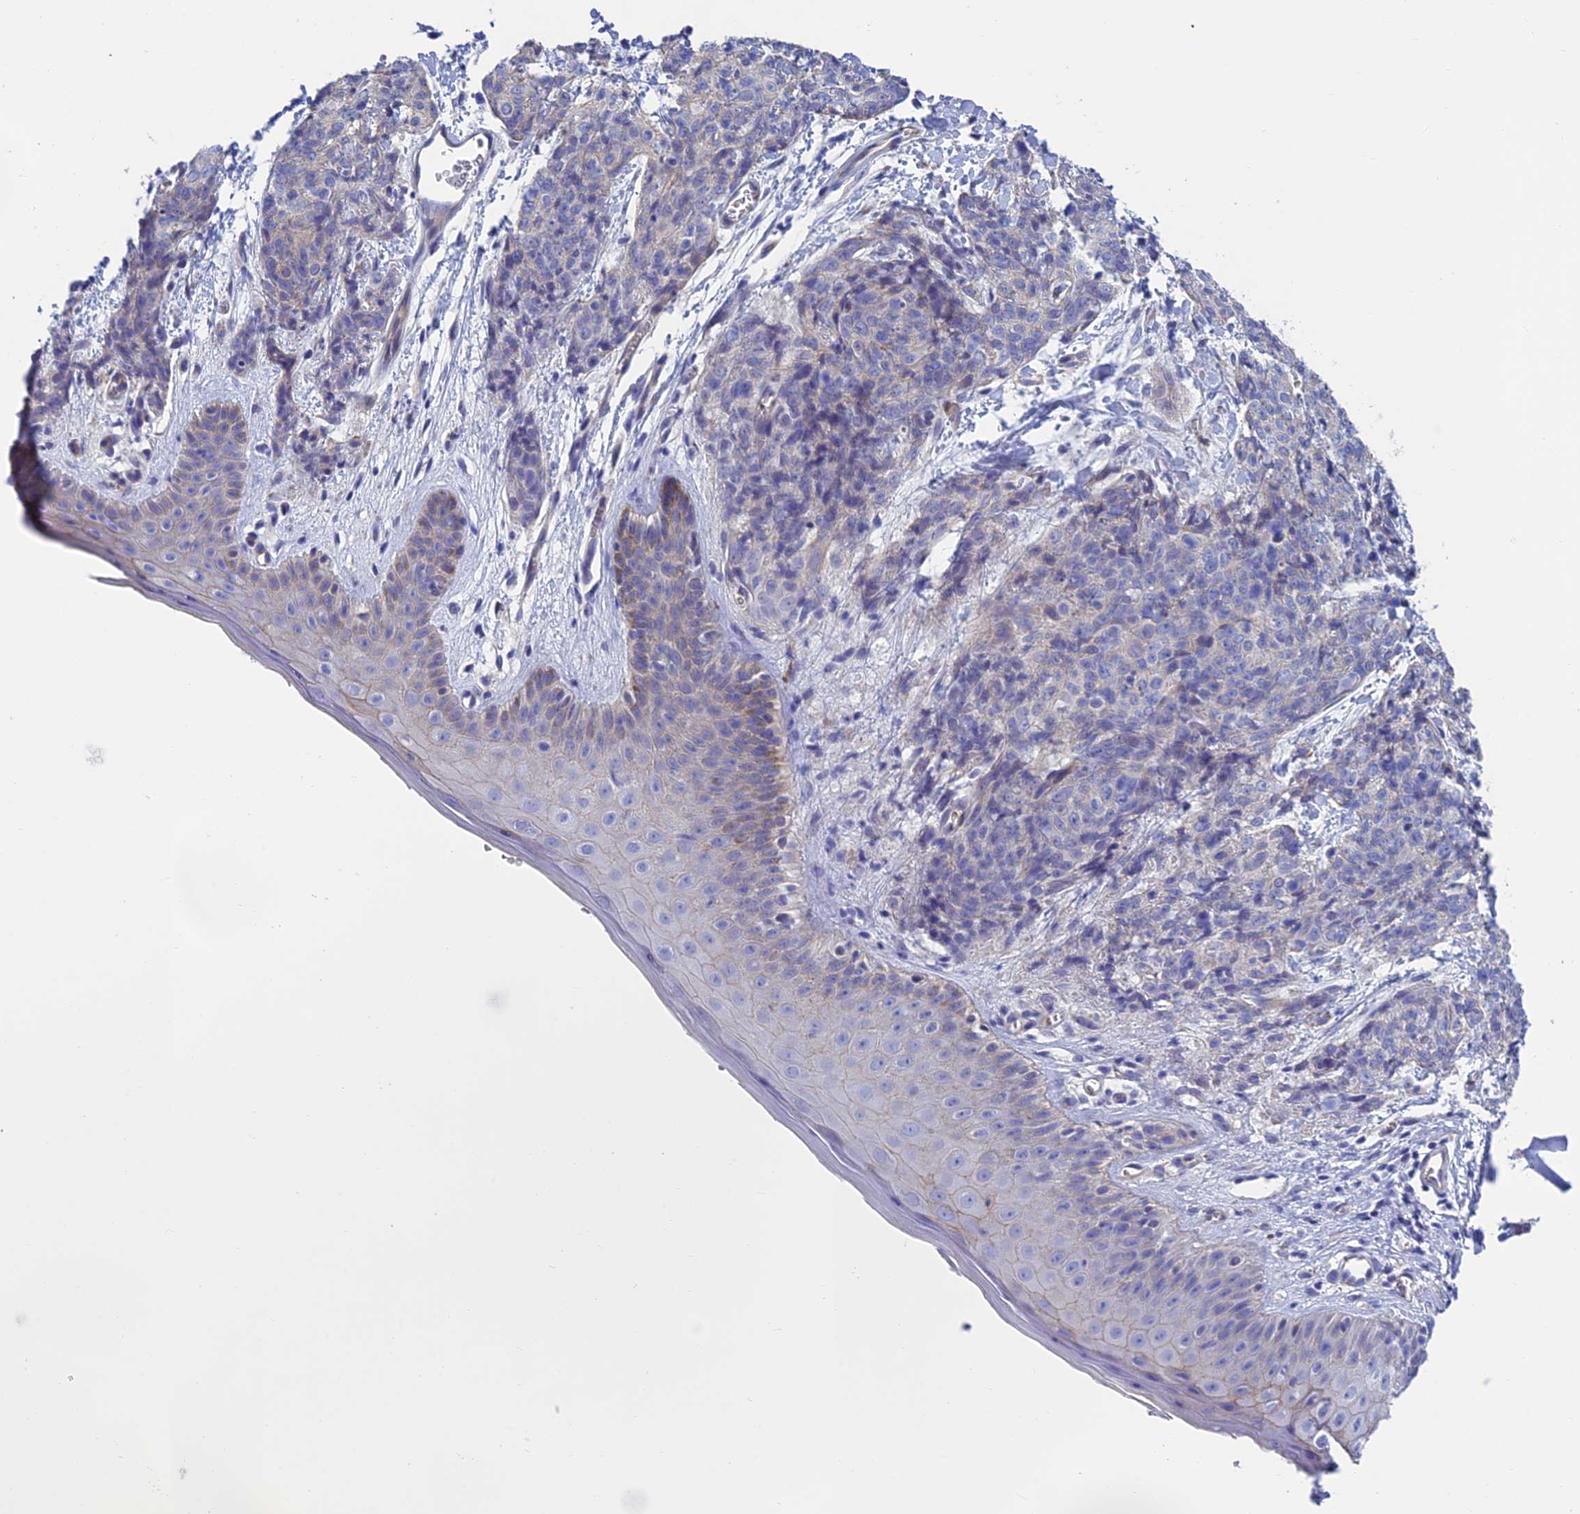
{"staining": {"intensity": "weak", "quantity": "<25%", "location": "cytoplasmic/membranous"}, "tissue": "skin cancer", "cell_type": "Tumor cells", "image_type": "cancer", "snomed": [{"axis": "morphology", "description": "Squamous cell carcinoma, NOS"}, {"axis": "topography", "description": "Skin"}, {"axis": "topography", "description": "Vulva"}], "caption": "Protein analysis of squamous cell carcinoma (skin) displays no significant expression in tumor cells.", "gene": "MACIR", "patient": {"sex": "female", "age": 85}}